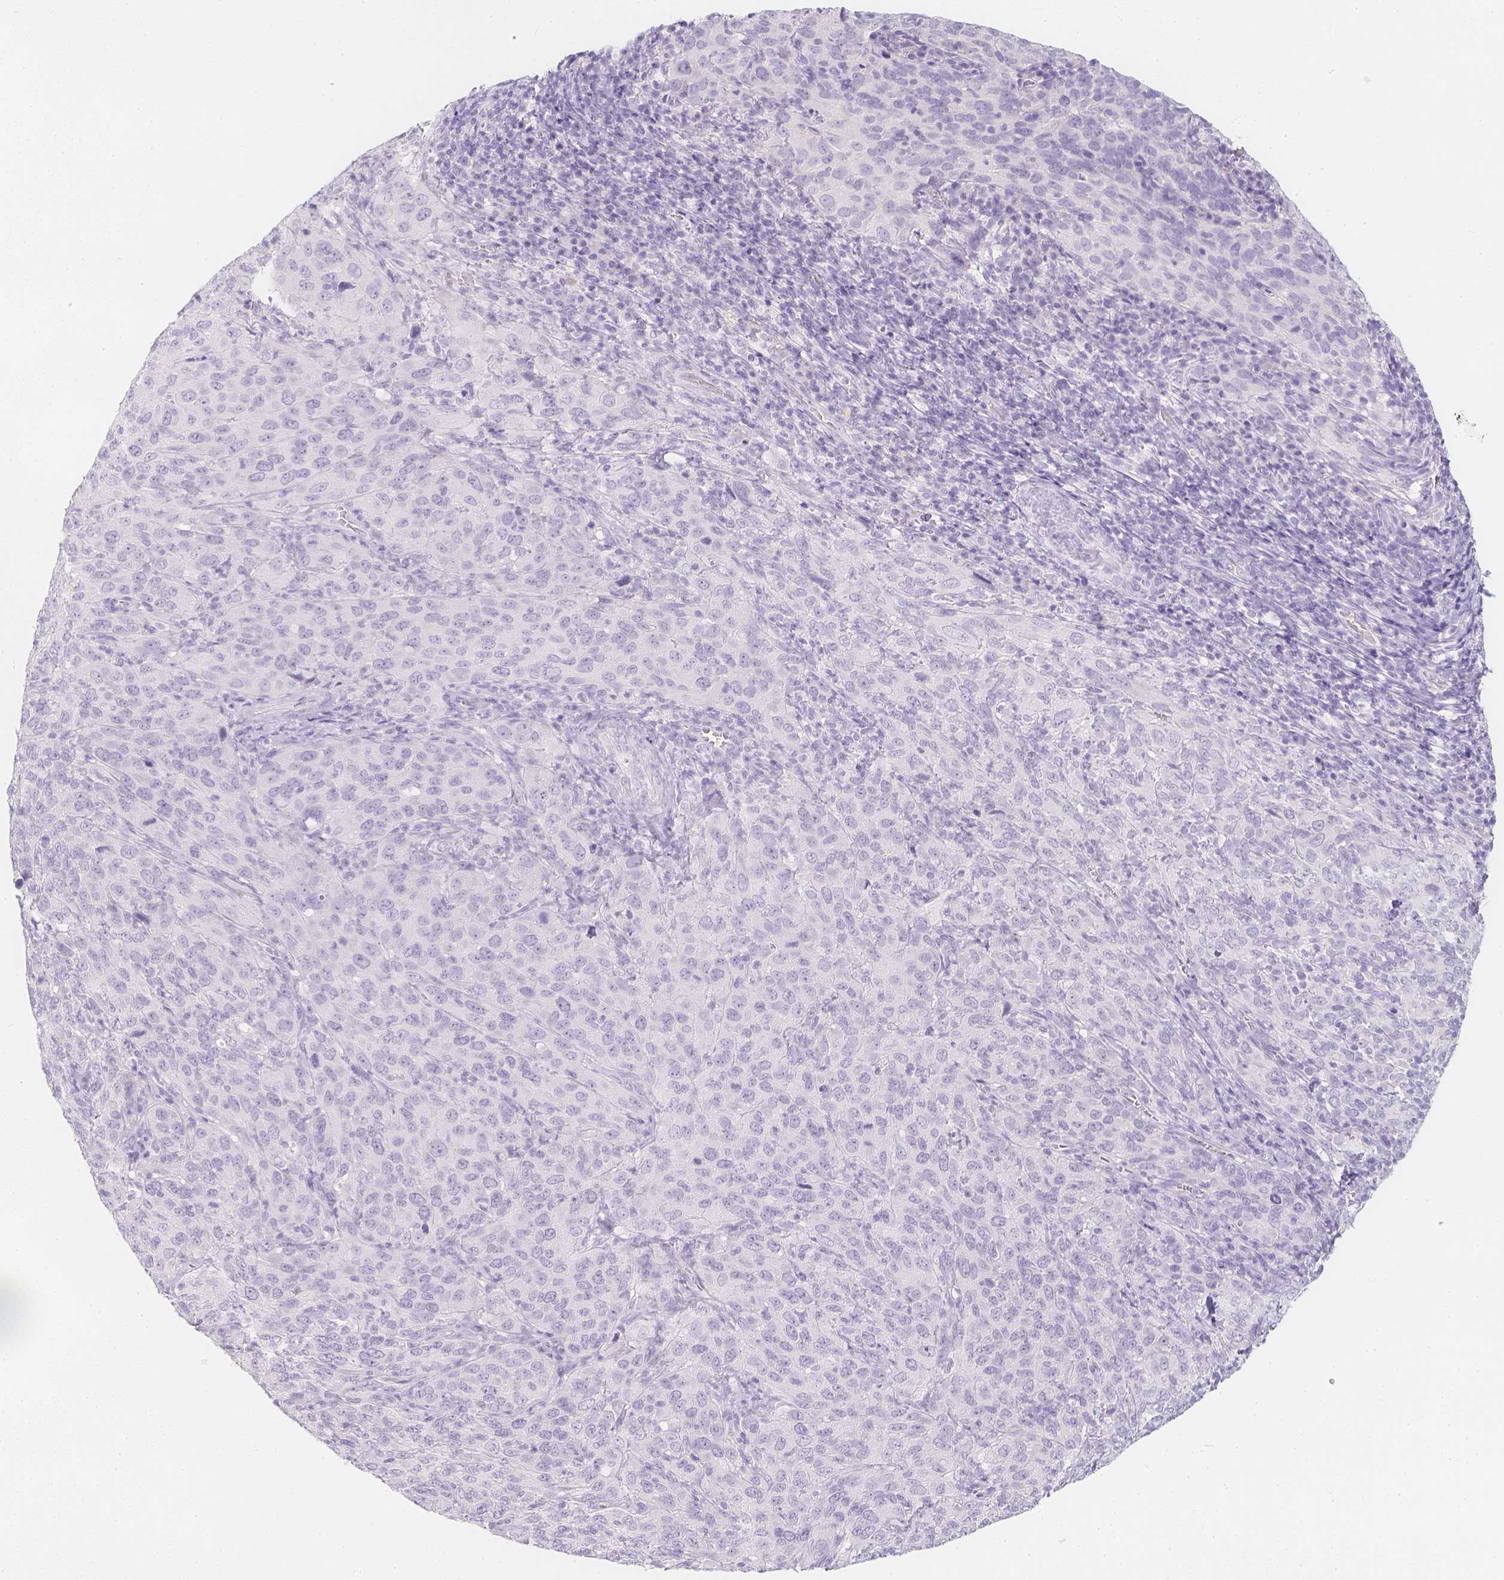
{"staining": {"intensity": "negative", "quantity": "none", "location": "none"}, "tissue": "cervical cancer", "cell_type": "Tumor cells", "image_type": "cancer", "snomed": [{"axis": "morphology", "description": "Normal tissue, NOS"}, {"axis": "morphology", "description": "Squamous cell carcinoma, NOS"}, {"axis": "topography", "description": "Cervix"}], "caption": "DAB (3,3'-diaminobenzidine) immunohistochemical staining of human squamous cell carcinoma (cervical) shows no significant staining in tumor cells.", "gene": "SLC18A1", "patient": {"sex": "female", "age": 51}}